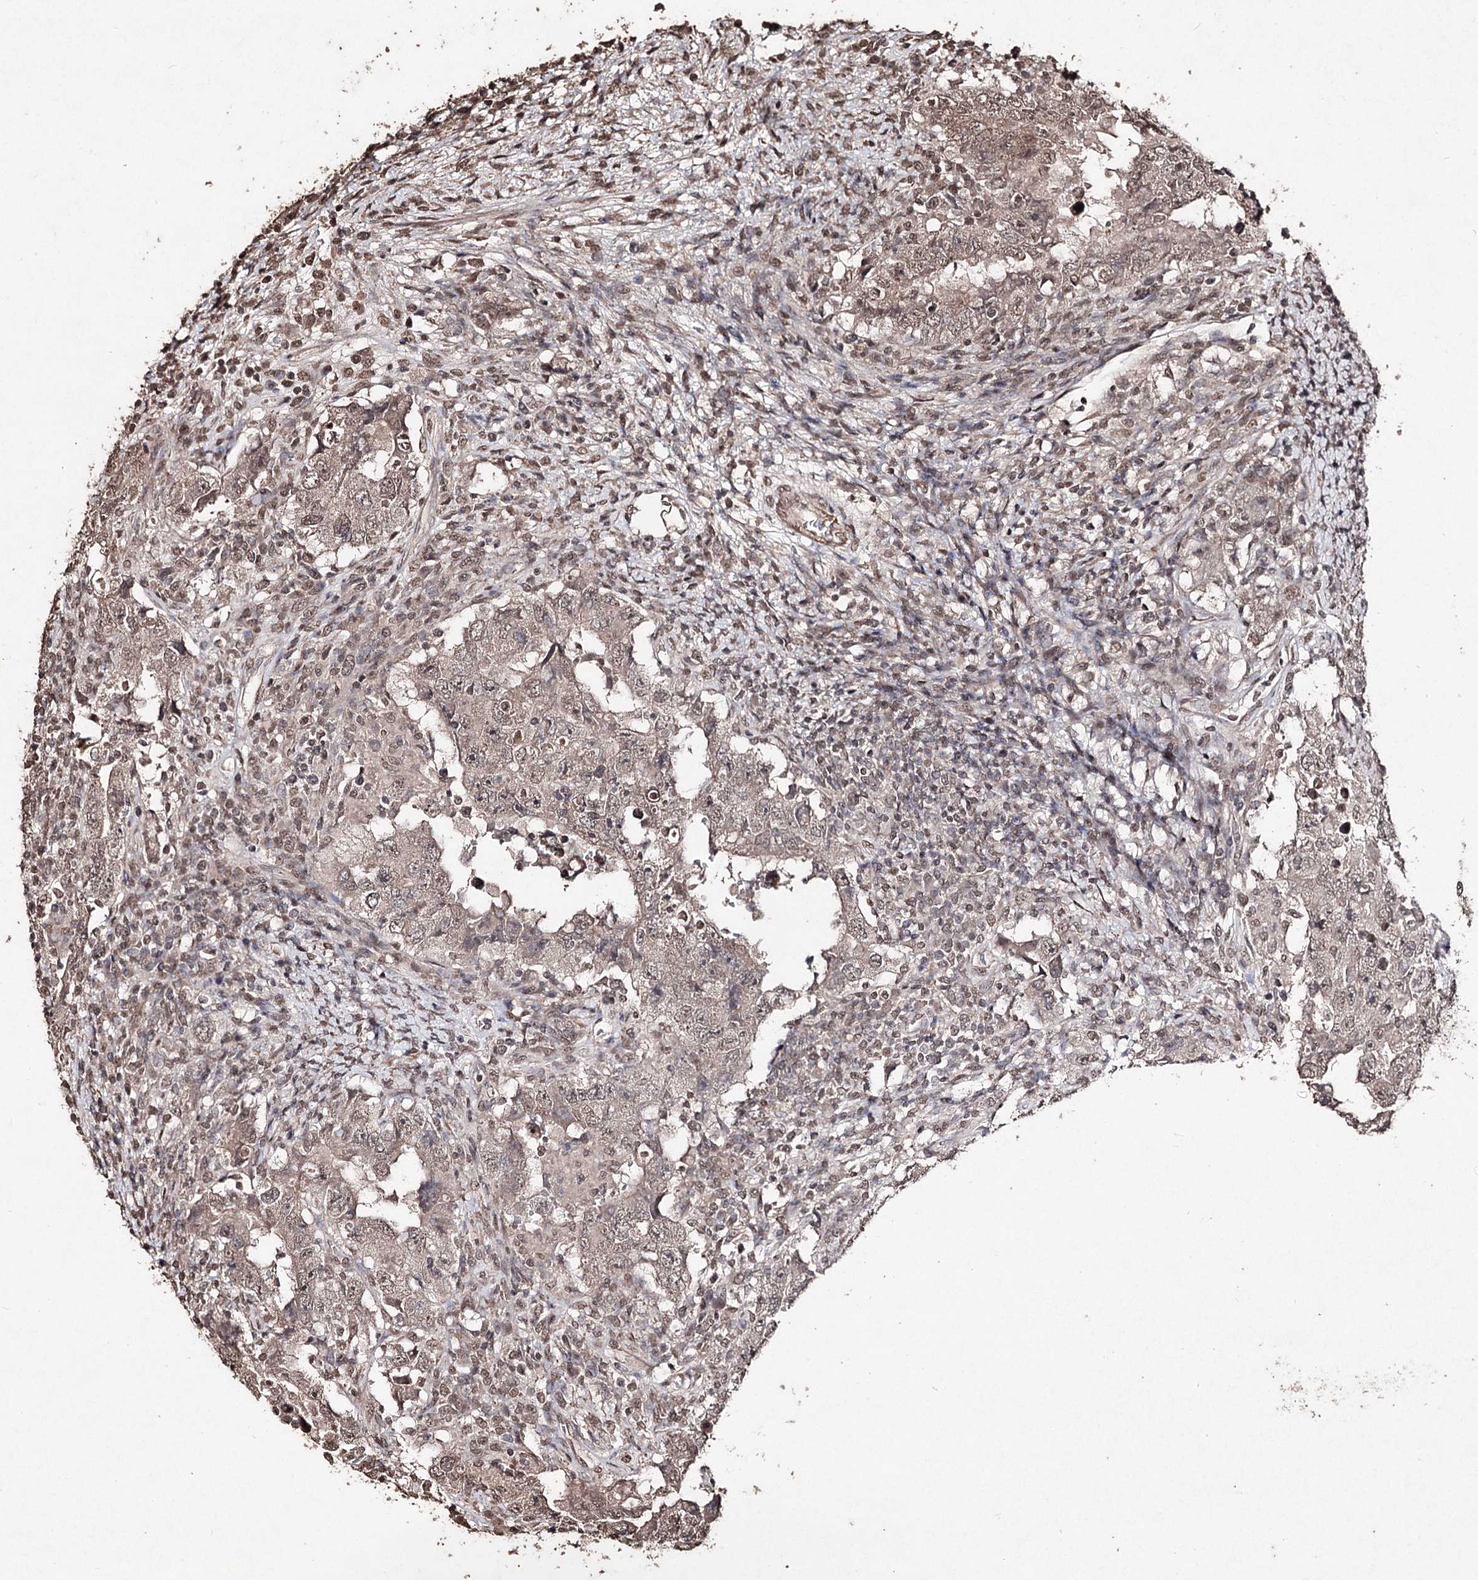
{"staining": {"intensity": "weak", "quantity": ">75%", "location": "cytoplasmic/membranous,nuclear"}, "tissue": "testis cancer", "cell_type": "Tumor cells", "image_type": "cancer", "snomed": [{"axis": "morphology", "description": "Carcinoma, Embryonal, NOS"}, {"axis": "topography", "description": "Testis"}], "caption": "Immunohistochemical staining of human testis cancer demonstrates low levels of weak cytoplasmic/membranous and nuclear expression in about >75% of tumor cells.", "gene": "ATG14", "patient": {"sex": "male", "age": 26}}